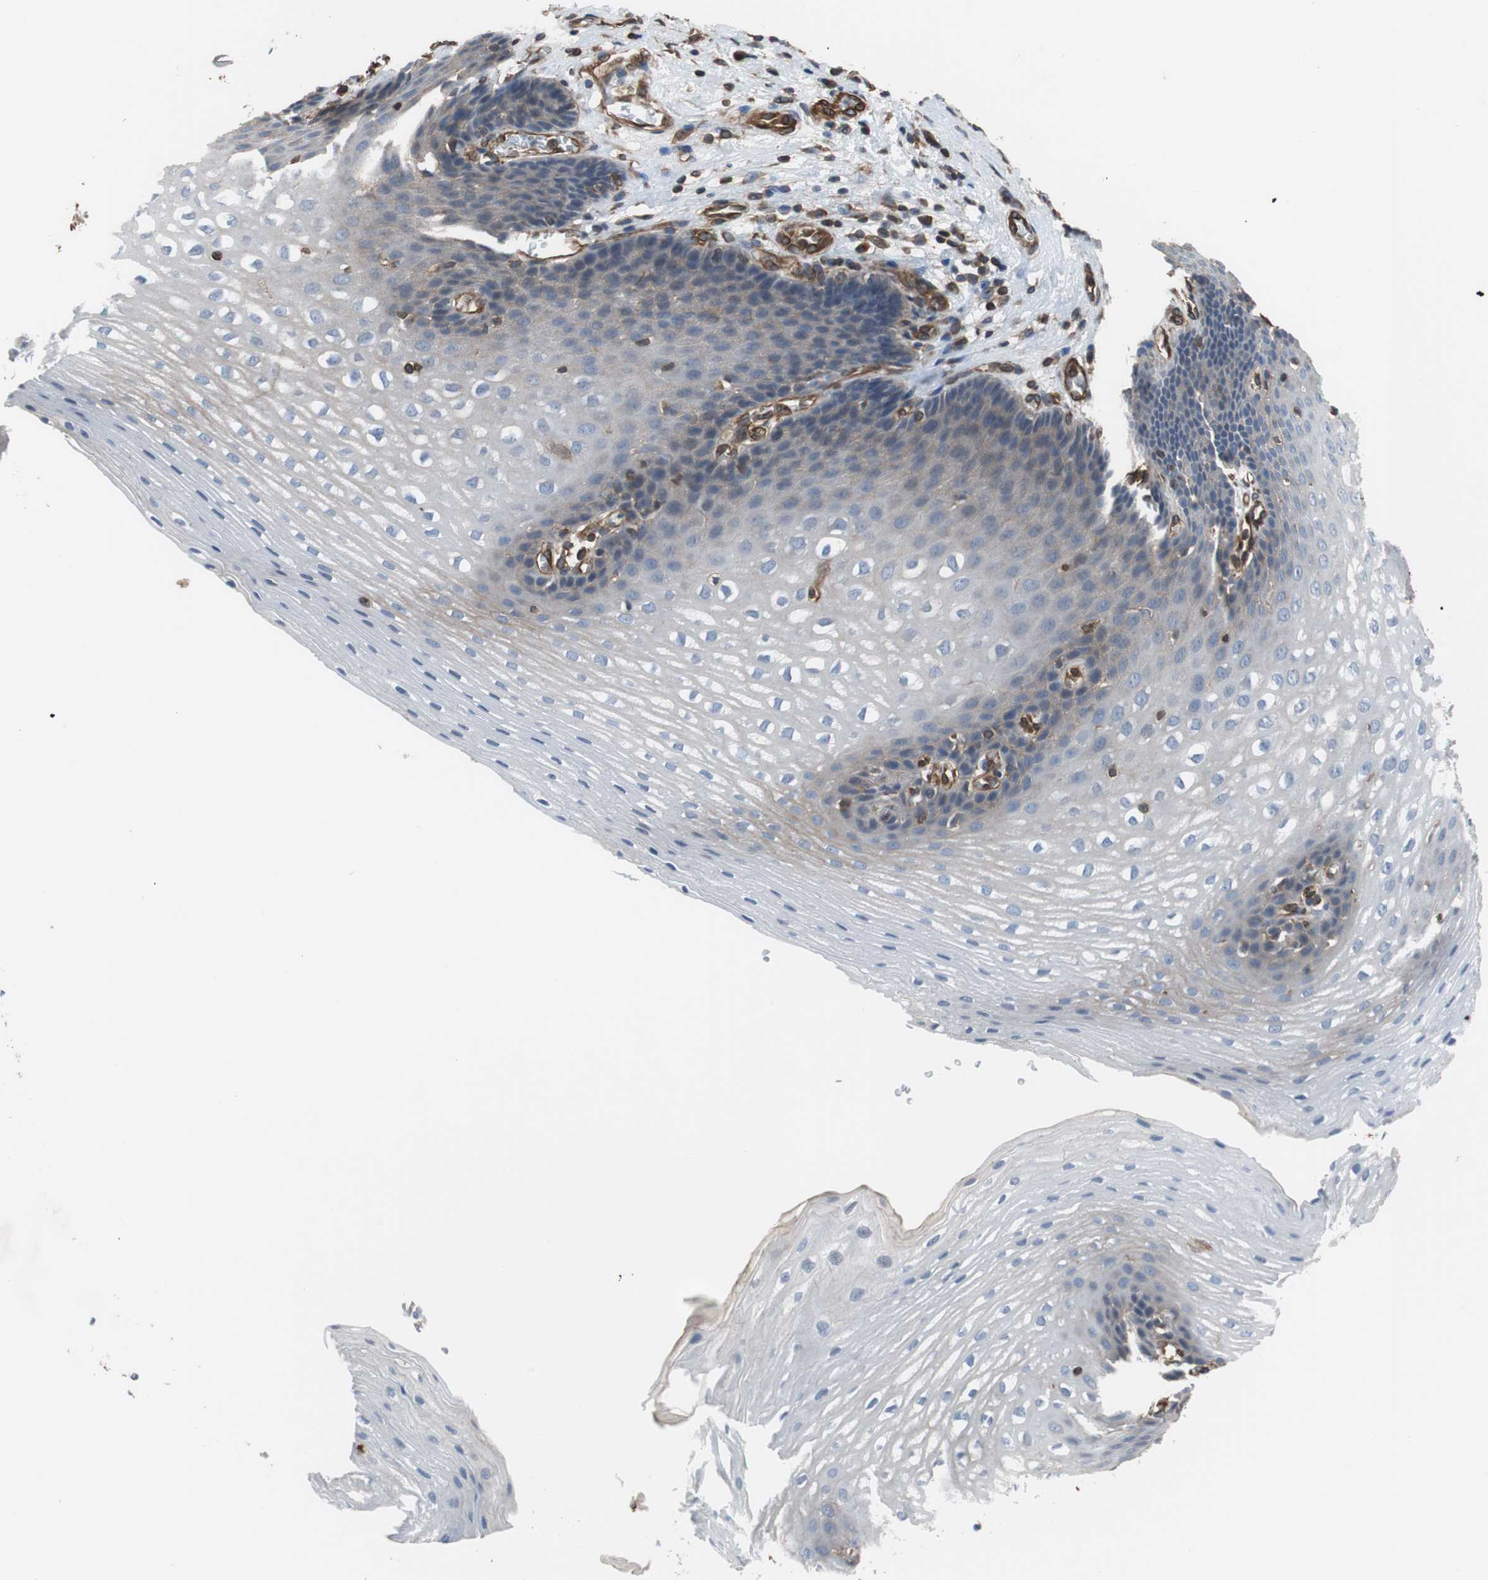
{"staining": {"intensity": "moderate", "quantity": "<25%", "location": "cytoplasmic/membranous"}, "tissue": "esophagus", "cell_type": "Squamous epithelial cells", "image_type": "normal", "snomed": [{"axis": "morphology", "description": "Normal tissue, NOS"}, {"axis": "topography", "description": "Esophagus"}], "caption": "Esophagus stained with IHC reveals moderate cytoplasmic/membranous expression in about <25% of squamous epithelial cells.", "gene": "KIF3B", "patient": {"sex": "male", "age": 48}}